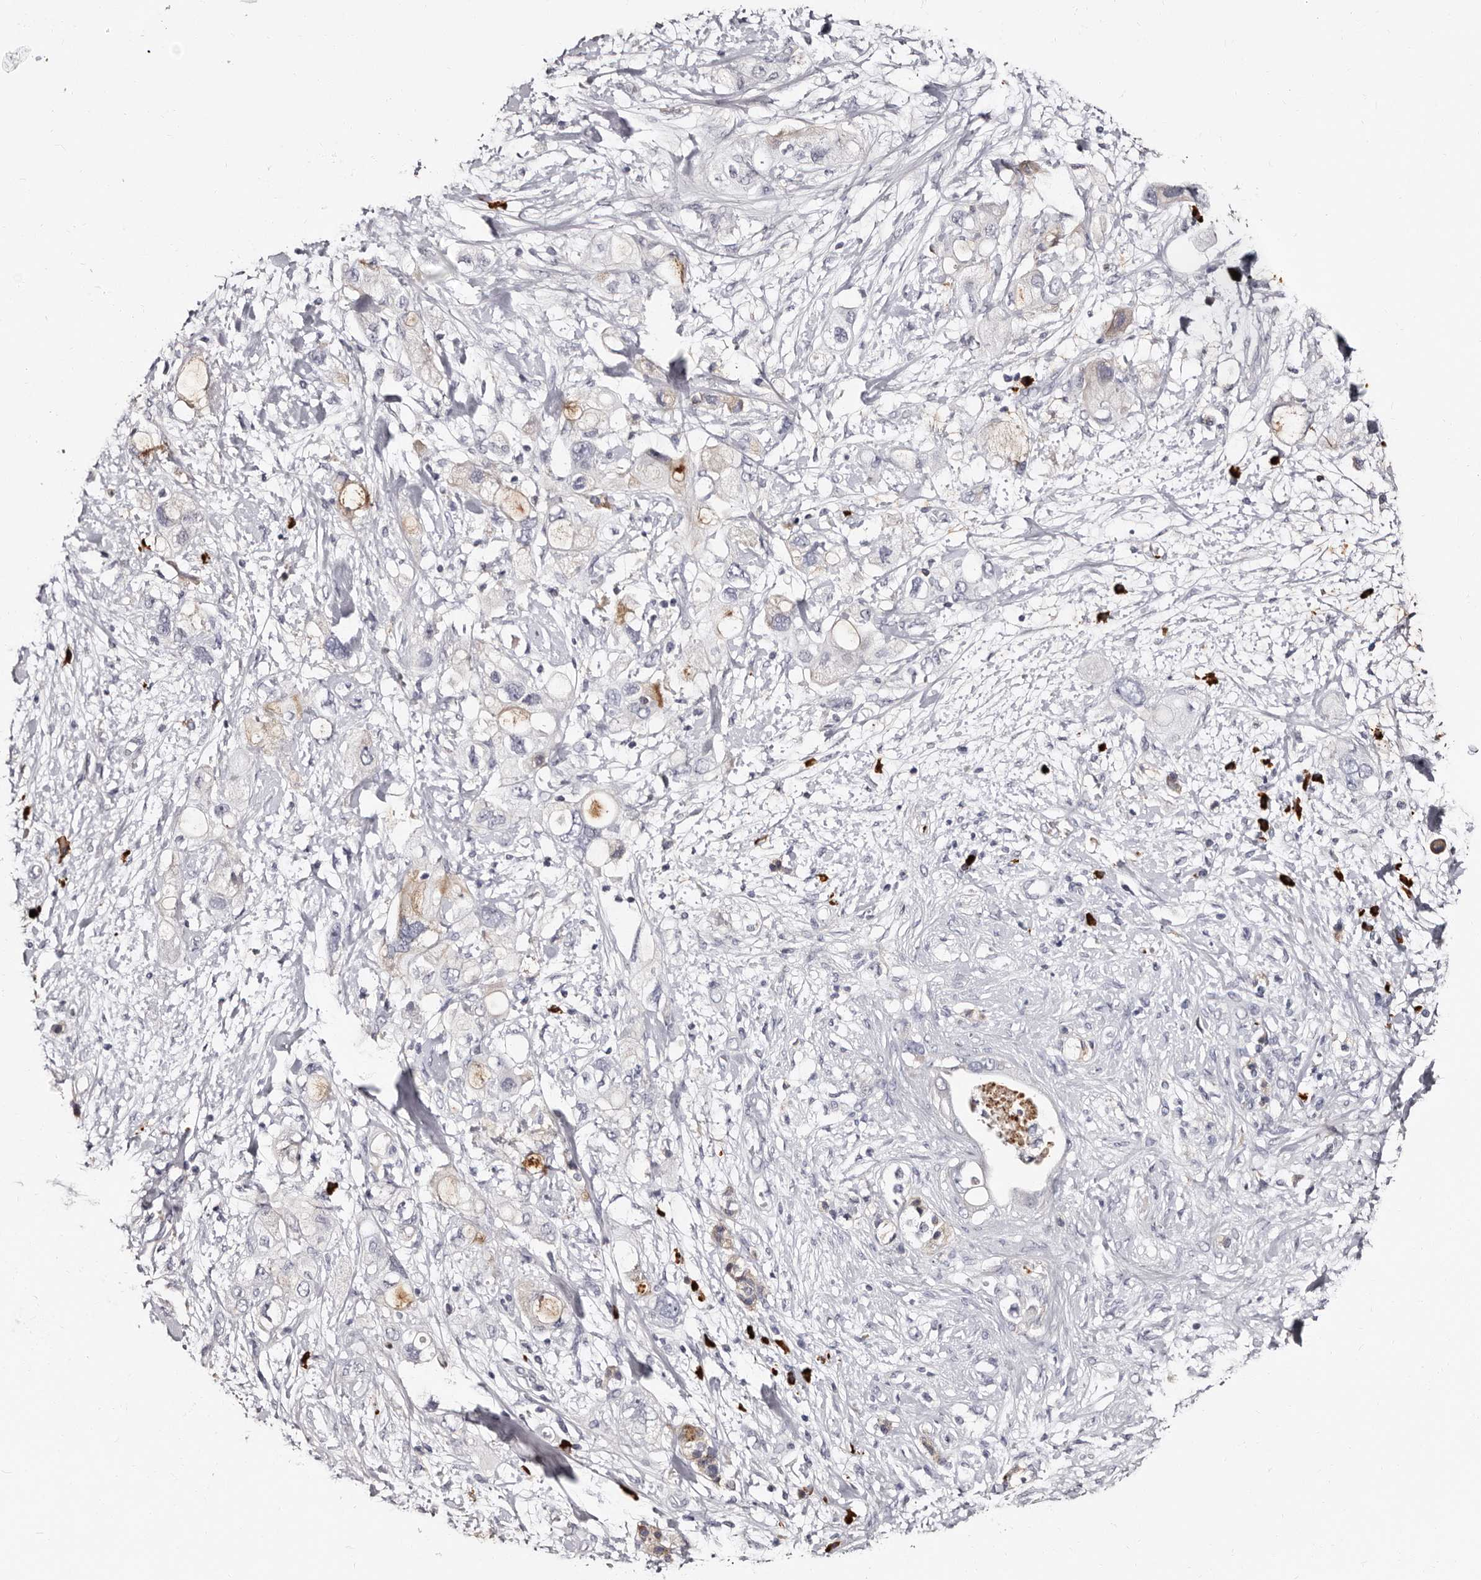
{"staining": {"intensity": "negative", "quantity": "none", "location": "none"}, "tissue": "pancreatic cancer", "cell_type": "Tumor cells", "image_type": "cancer", "snomed": [{"axis": "morphology", "description": "Adenocarcinoma, NOS"}, {"axis": "topography", "description": "Pancreas"}], "caption": "A photomicrograph of pancreatic cancer stained for a protein displays no brown staining in tumor cells. Nuclei are stained in blue.", "gene": "TBC1D22B", "patient": {"sex": "female", "age": 56}}